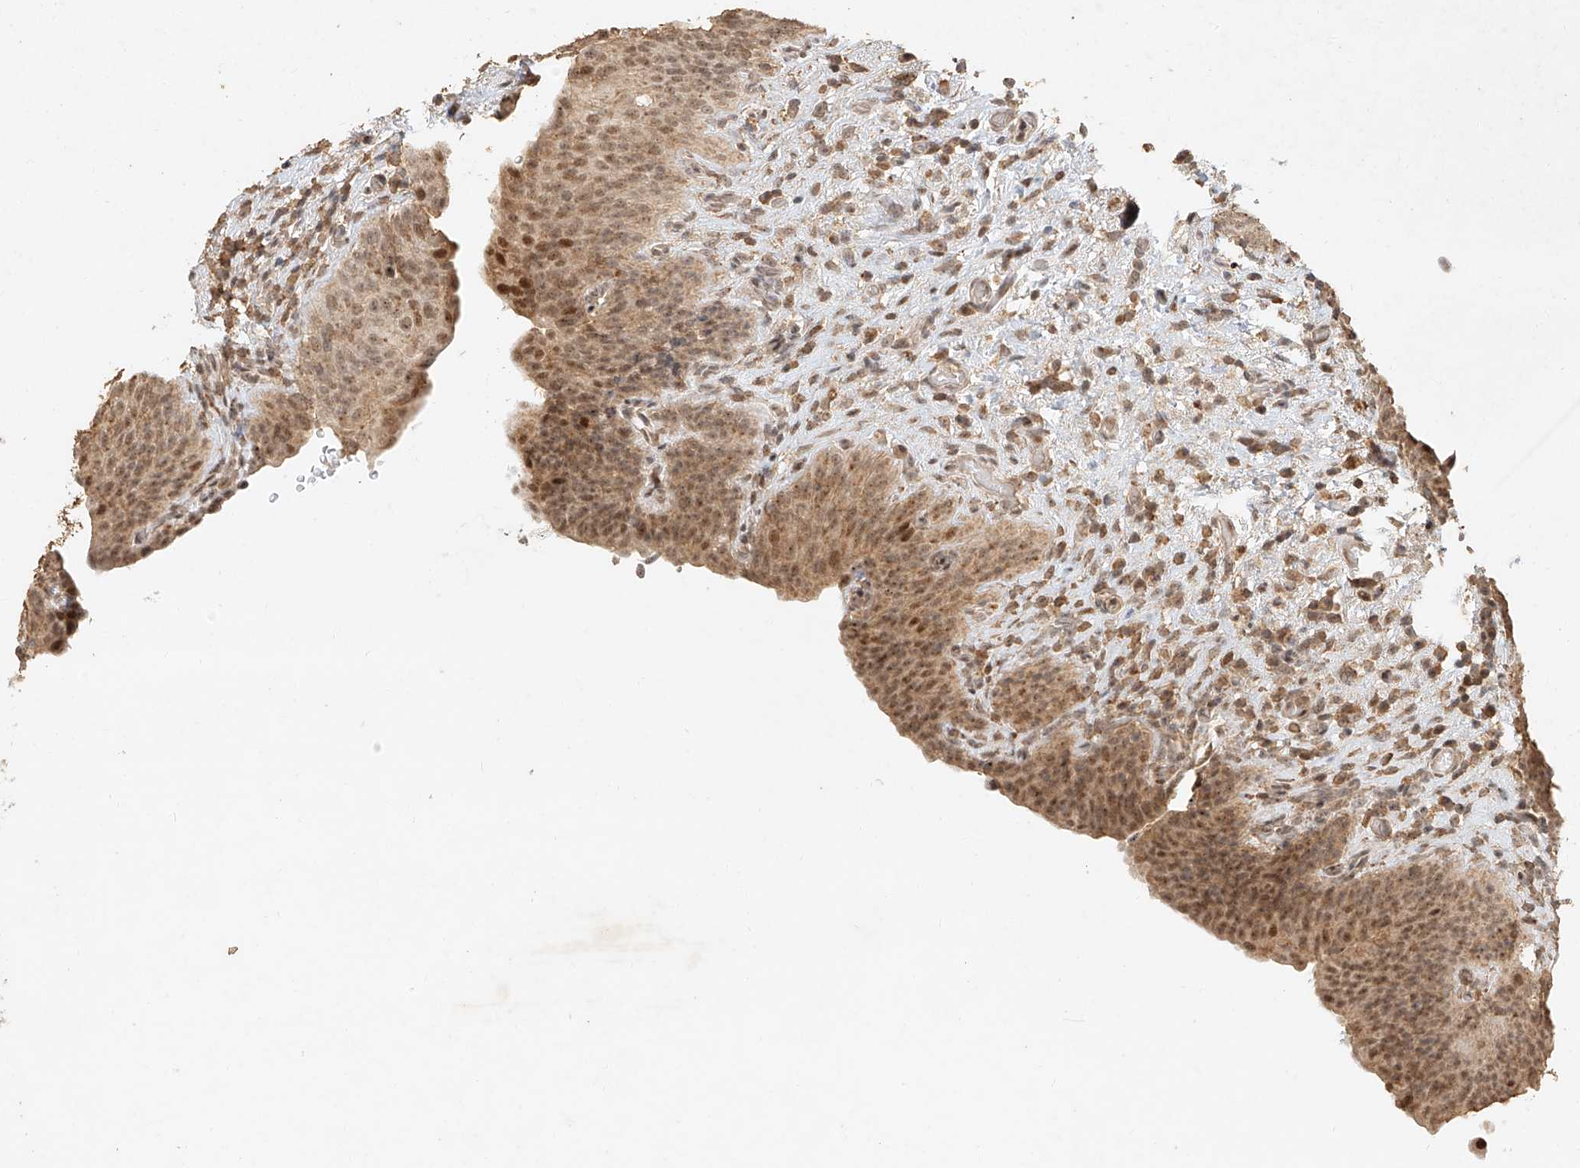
{"staining": {"intensity": "moderate", "quantity": ">75%", "location": "cytoplasmic/membranous,nuclear"}, "tissue": "urinary bladder", "cell_type": "Urothelial cells", "image_type": "normal", "snomed": [{"axis": "morphology", "description": "Normal tissue, NOS"}, {"axis": "topography", "description": "Urinary bladder"}], "caption": "Immunohistochemical staining of normal human urinary bladder demonstrates medium levels of moderate cytoplasmic/membranous,nuclear staining in about >75% of urothelial cells. (DAB IHC, brown staining for protein, blue staining for nuclei).", "gene": "CXorf58", "patient": {"sex": "male", "age": 83}}